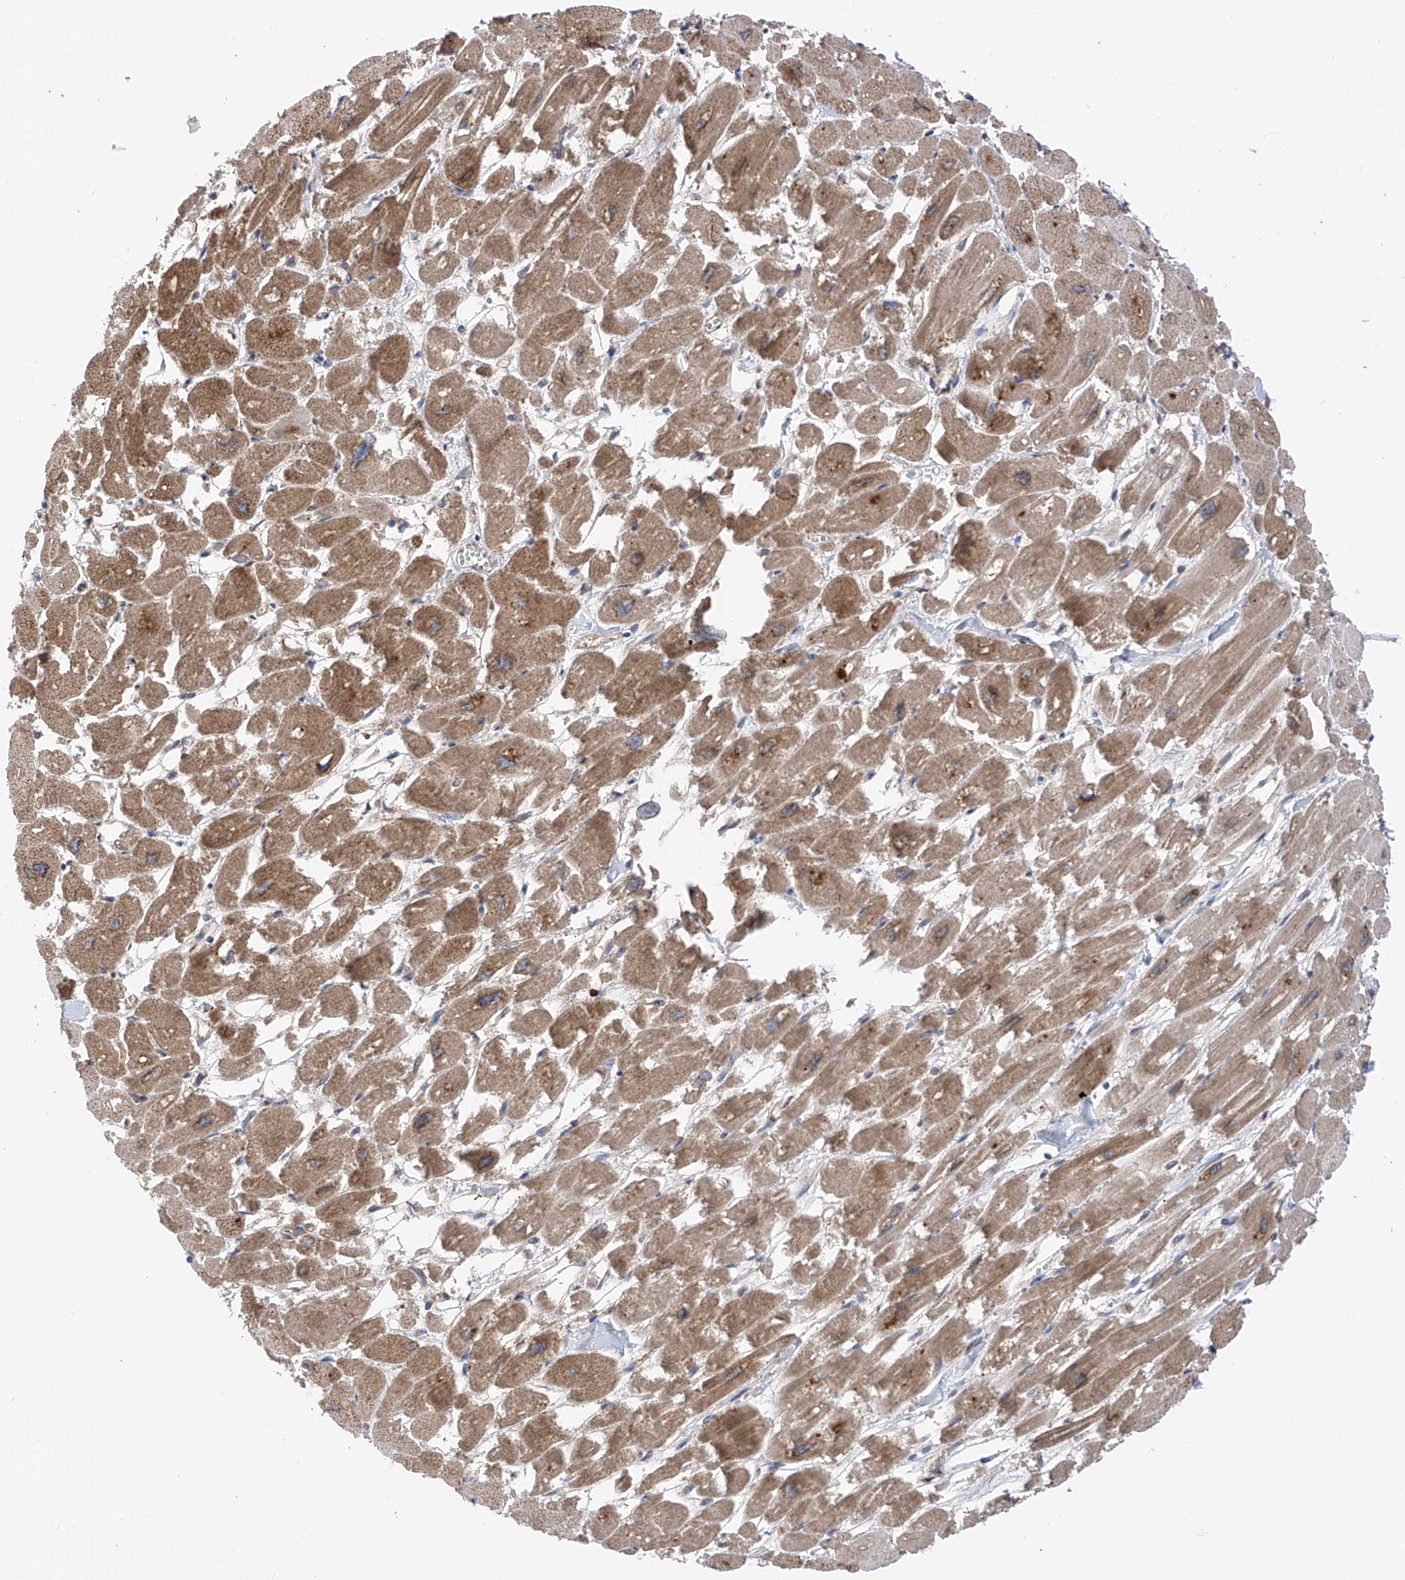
{"staining": {"intensity": "moderate", "quantity": ">75%", "location": "cytoplasmic/membranous"}, "tissue": "heart muscle", "cell_type": "Cardiomyocytes", "image_type": "normal", "snomed": [{"axis": "morphology", "description": "Normal tissue, NOS"}, {"axis": "topography", "description": "Heart"}], "caption": "Protein analysis of benign heart muscle exhibits moderate cytoplasmic/membranous expression in about >75% of cardiomyocytes.", "gene": "CHPF", "patient": {"sex": "male", "age": 54}}